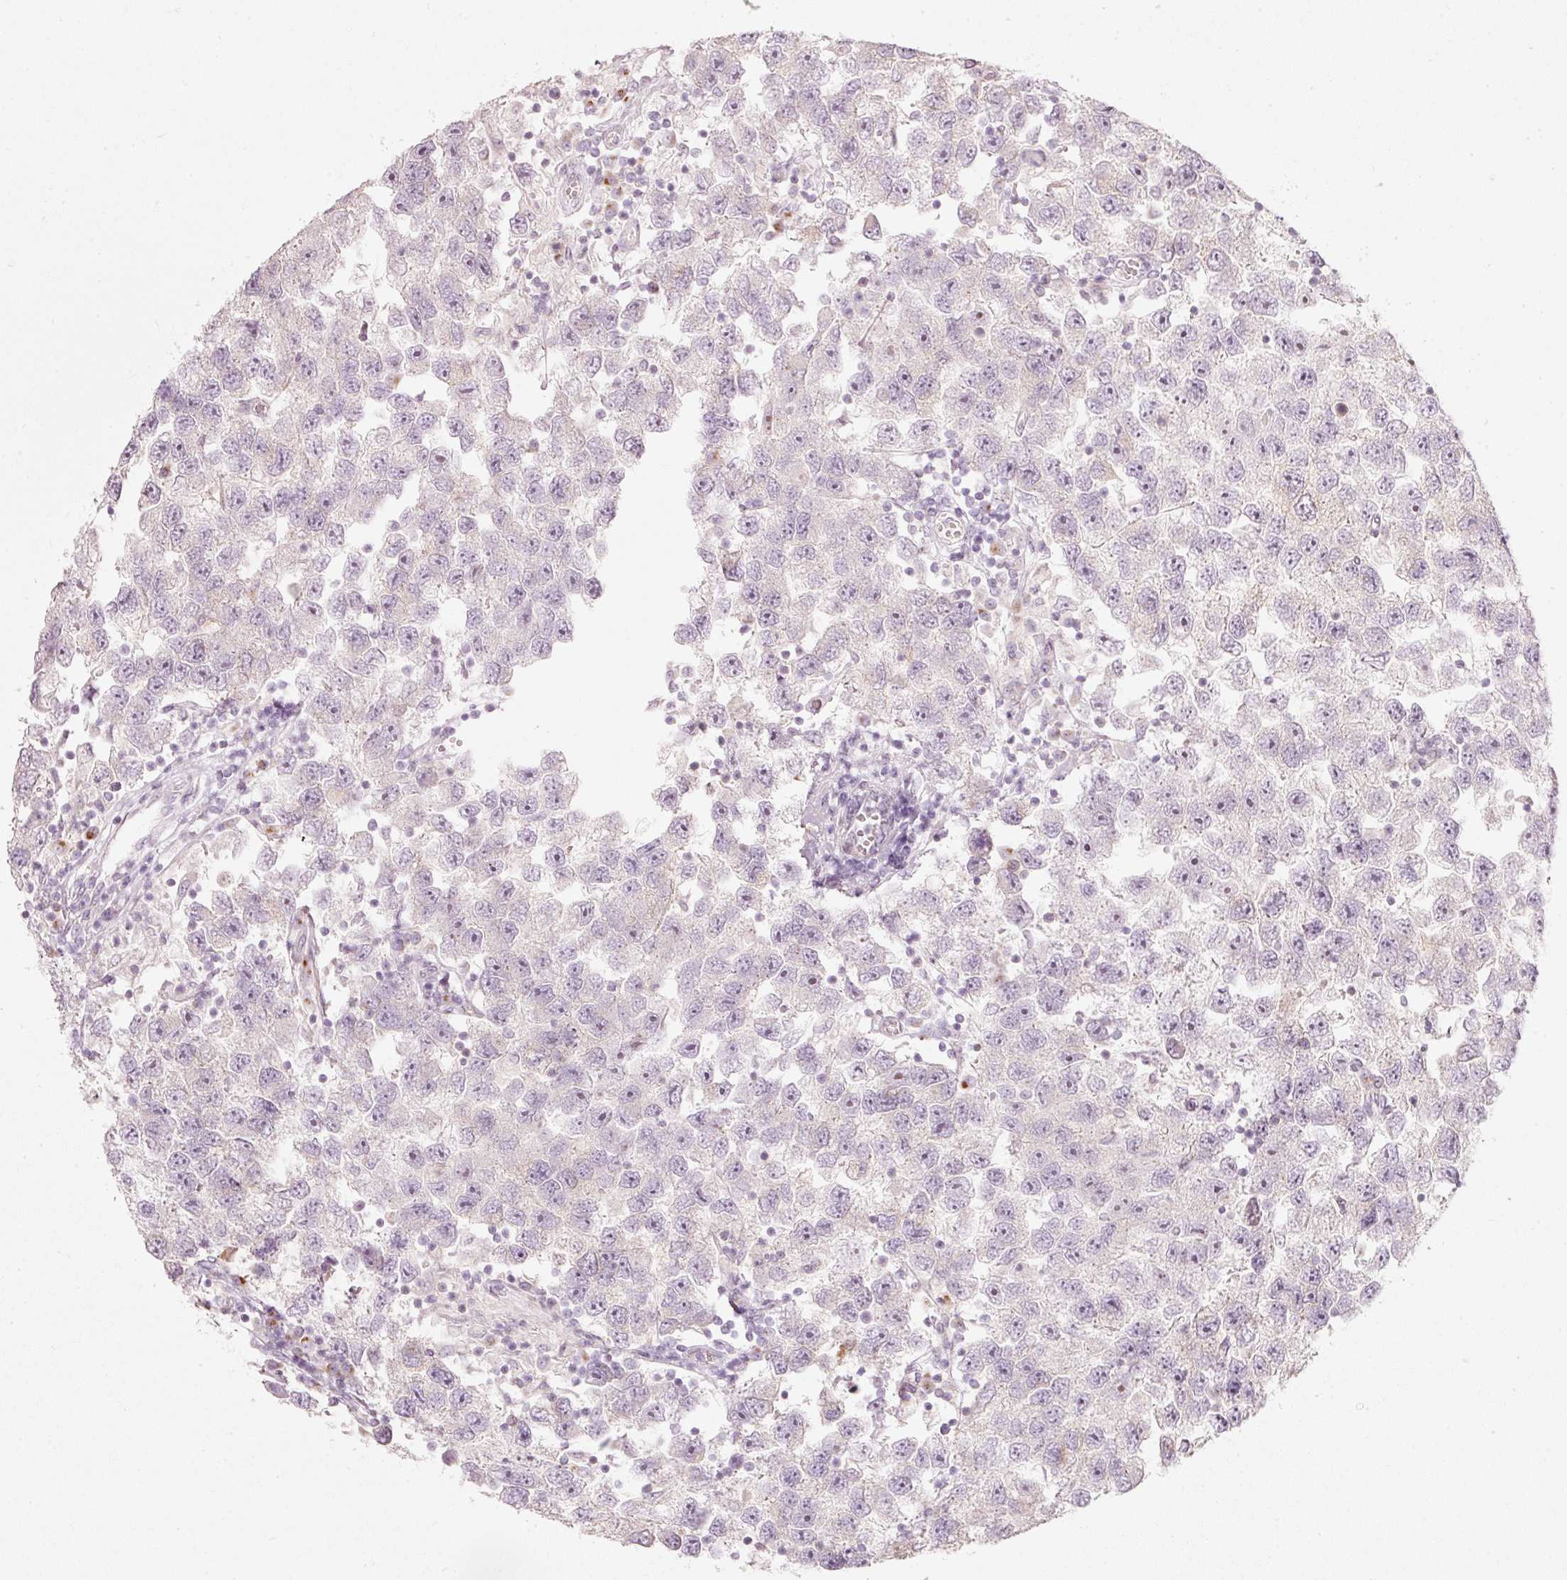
{"staining": {"intensity": "negative", "quantity": "none", "location": "none"}, "tissue": "testis cancer", "cell_type": "Tumor cells", "image_type": "cancer", "snomed": [{"axis": "morphology", "description": "Seminoma, NOS"}, {"axis": "topography", "description": "Testis"}], "caption": "IHC photomicrograph of human testis cancer (seminoma) stained for a protein (brown), which demonstrates no positivity in tumor cells.", "gene": "SLC20A1", "patient": {"sex": "male", "age": 26}}